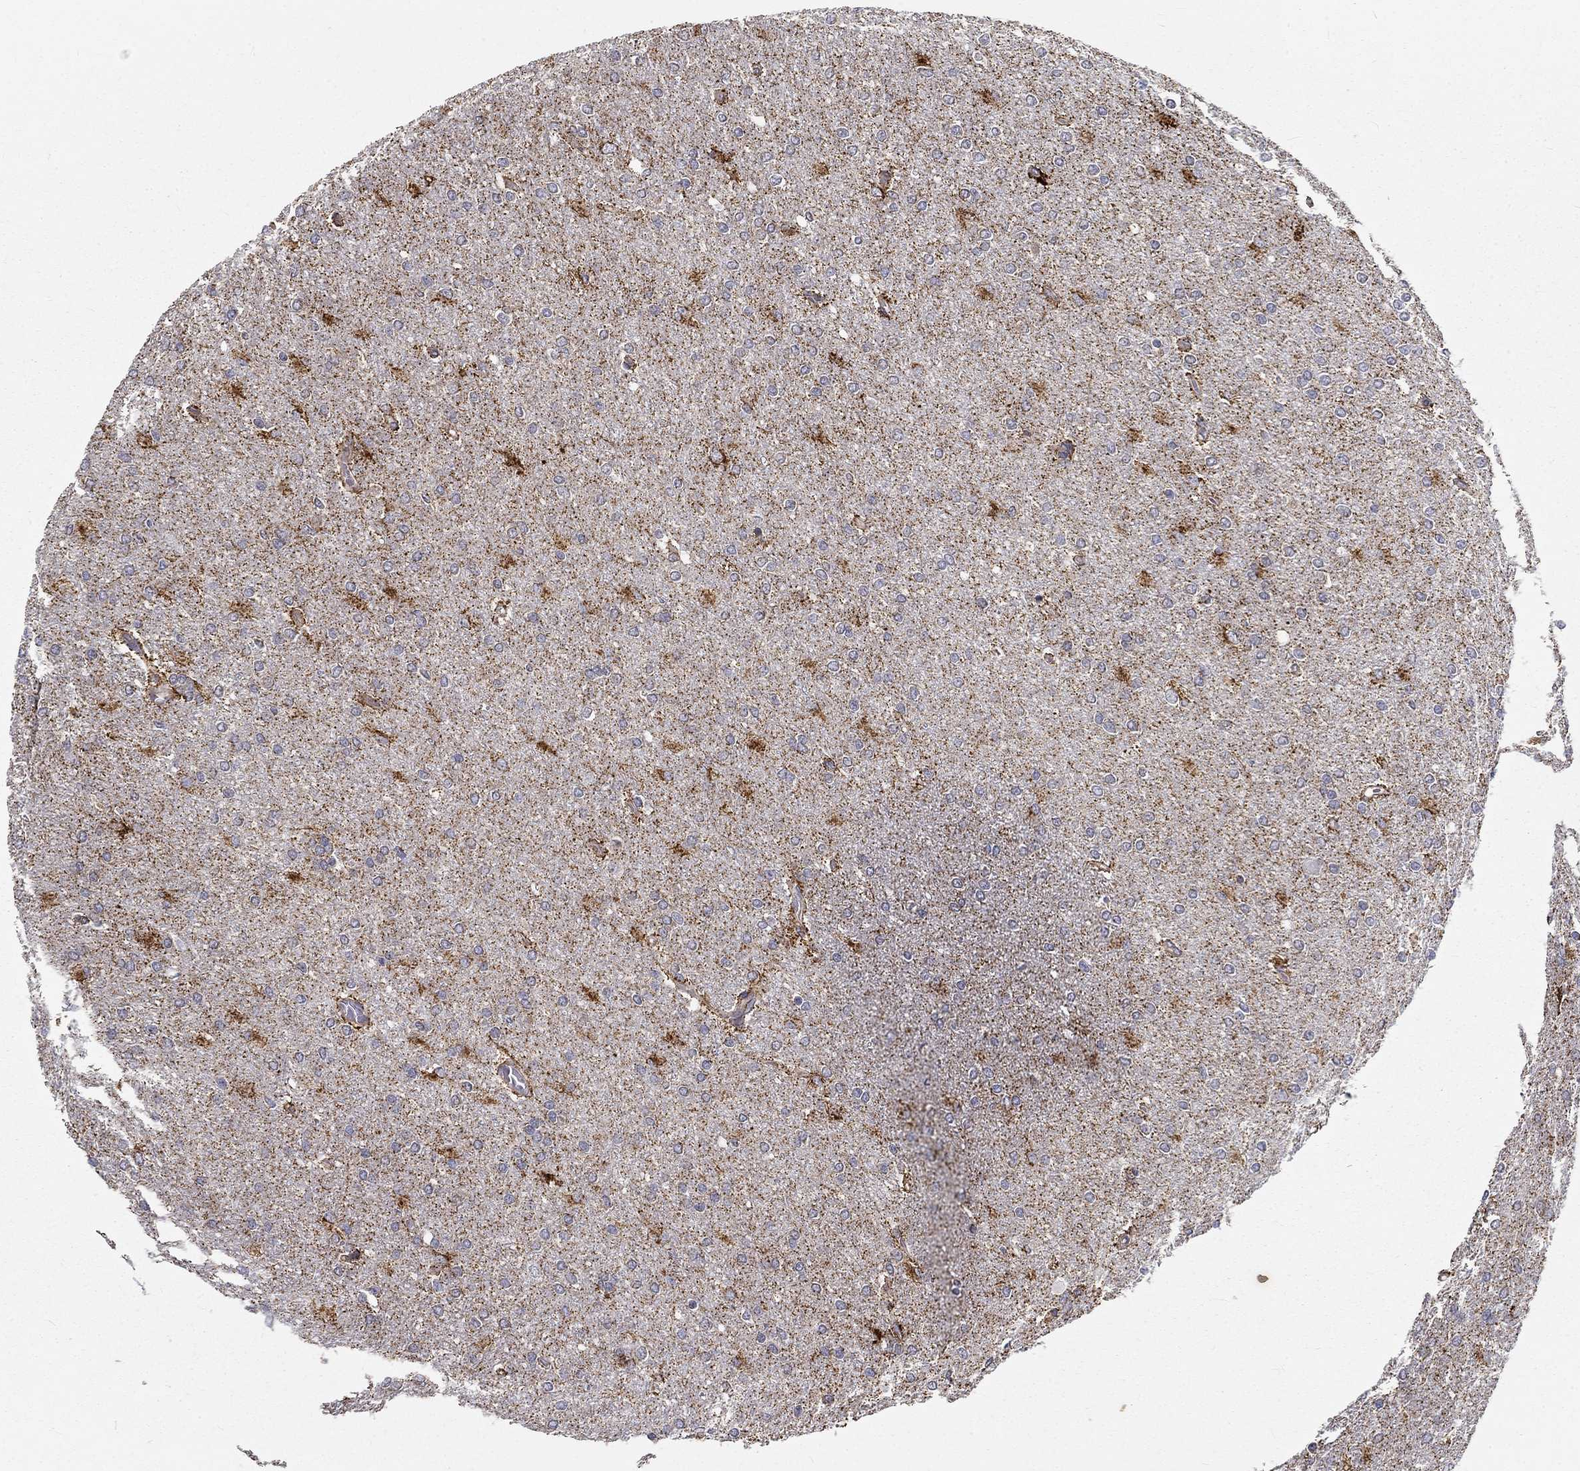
{"staining": {"intensity": "negative", "quantity": "none", "location": "none"}, "tissue": "glioma", "cell_type": "Tumor cells", "image_type": "cancer", "snomed": [{"axis": "morphology", "description": "Glioma, malignant, High grade"}, {"axis": "topography", "description": "Cerebral cortex"}], "caption": "This is an immunohistochemistry image of human glioma. There is no staining in tumor cells.", "gene": "ALDH4A1", "patient": {"sex": "male", "age": 70}}